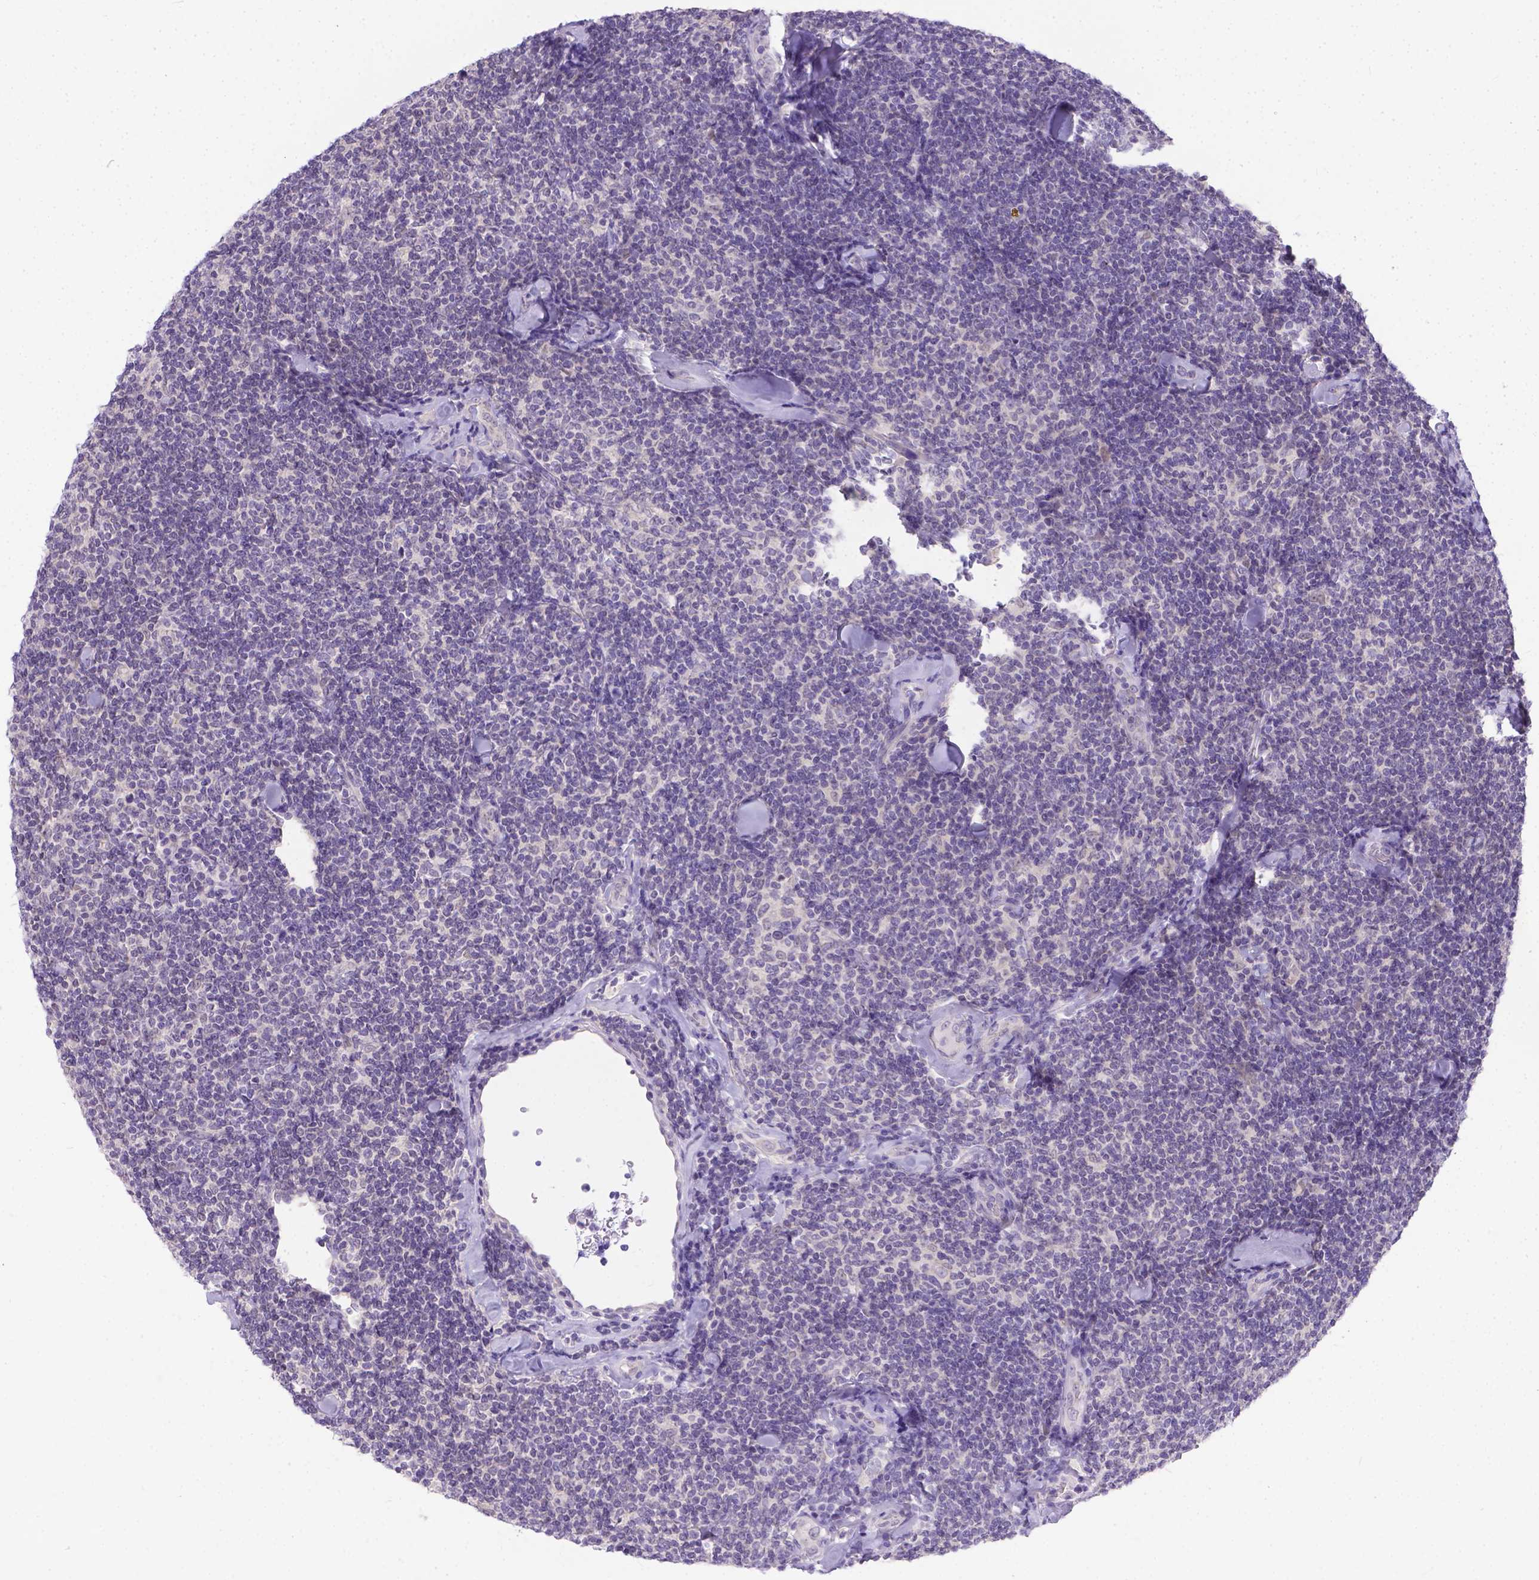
{"staining": {"intensity": "negative", "quantity": "none", "location": "none"}, "tissue": "lymphoma", "cell_type": "Tumor cells", "image_type": "cancer", "snomed": [{"axis": "morphology", "description": "Malignant lymphoma, non-Hodgkin's type, Low grade"}, {"axis": "topography", "description": "Lymph node"}], "caption": "This micrograph is of malignant lymphoma, non-Hodgkin's type (low-grade) stained with immunohistochemistry to label a protein in brown with the nuclei are counter-stained blue. There is no positivity in tumor cells.", "gene": "TTLL6", "patient": {"sex": "female", "age": 56}}